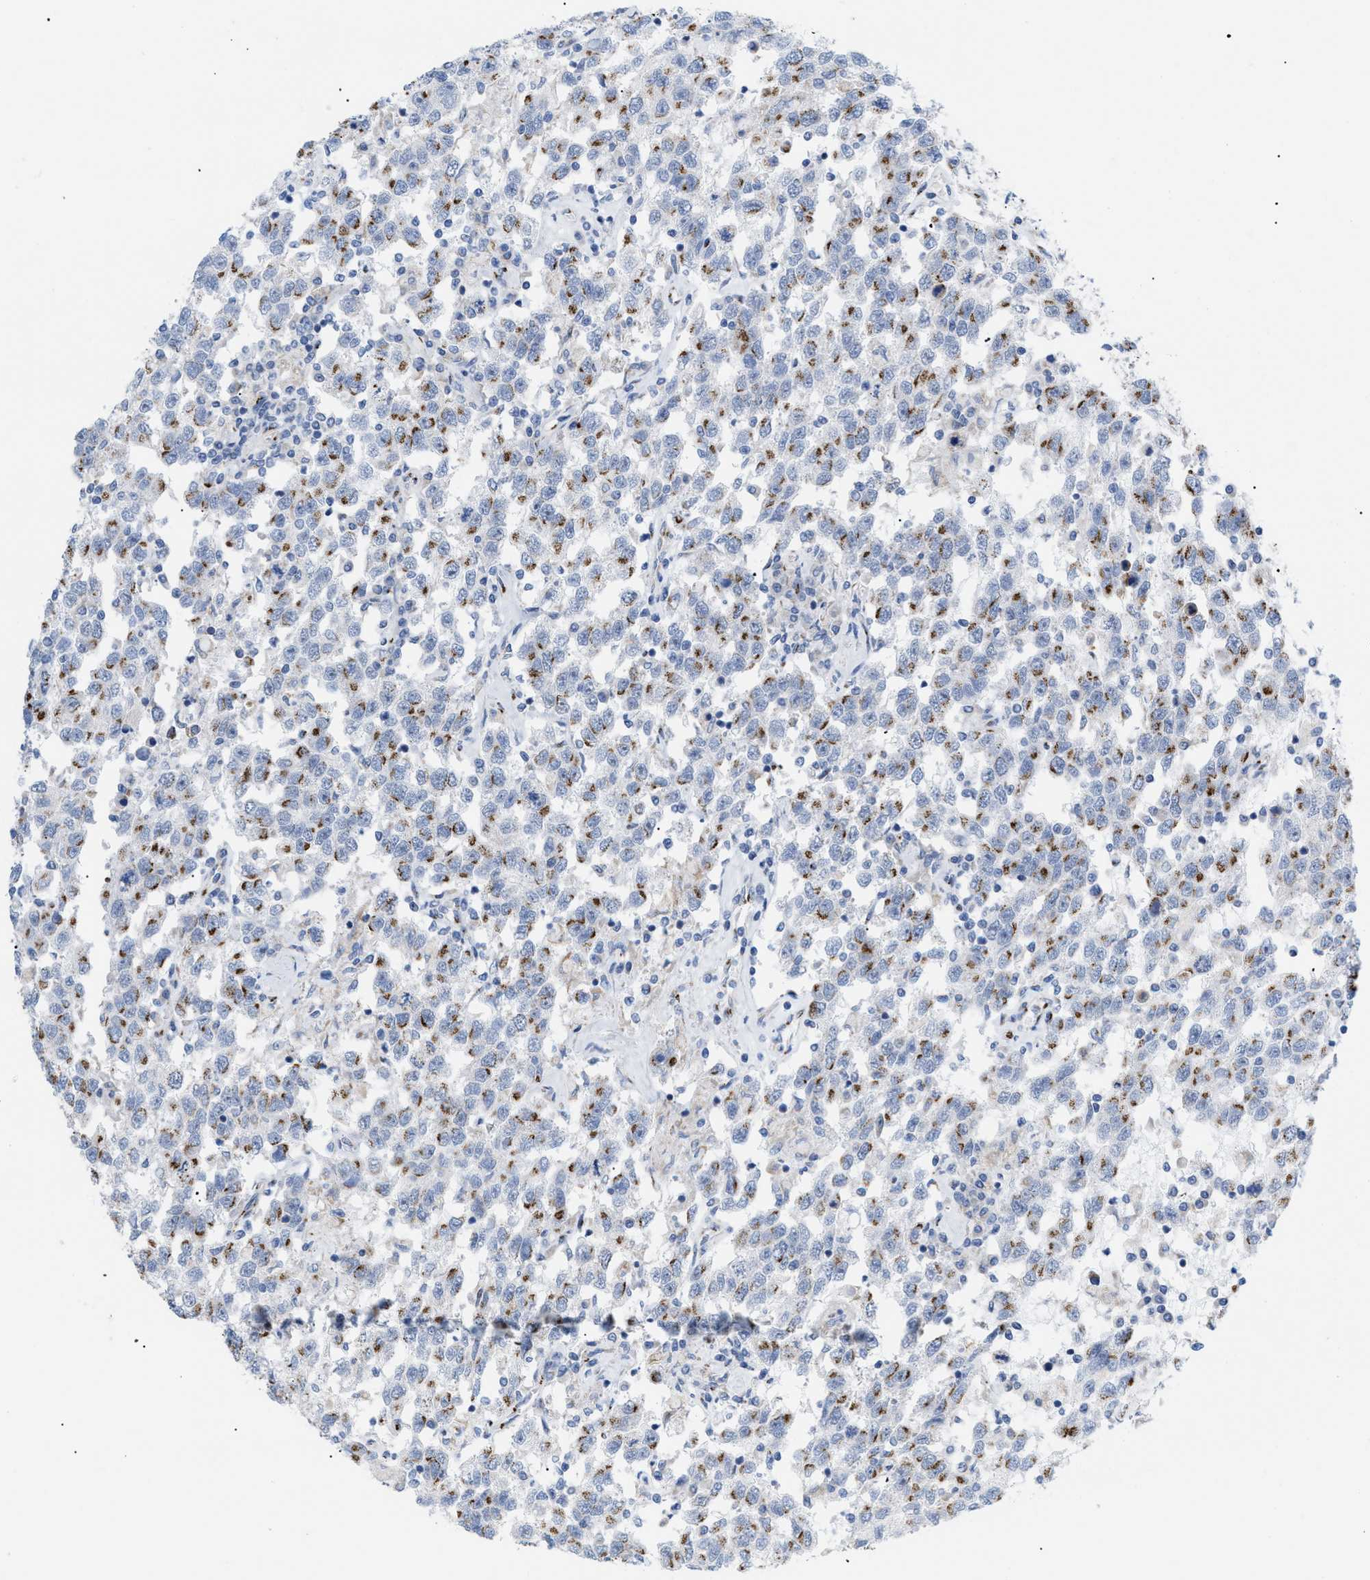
{"staining": {"intensity": "moderate", "quantity": ">75%", "location": "cytoplasmic/membranous"}, "tissue": "testis cancer", "cell_type": "Tumor cells", "image_type": "cancer", "snomed": [{"axis": "morphology", "description": "Seminoma, NOS"}, {"axis": "topography", "description": "Testis"}], "caption": "This is a micrograph of immunohistochemistry (IHC) staining of testis cancer (seminoma), which shows moderate expression in the cytoplasmic/membranous of tumor cells.", "gene": "TMEM17", "patient": {"sex": "male", "age": 41}}